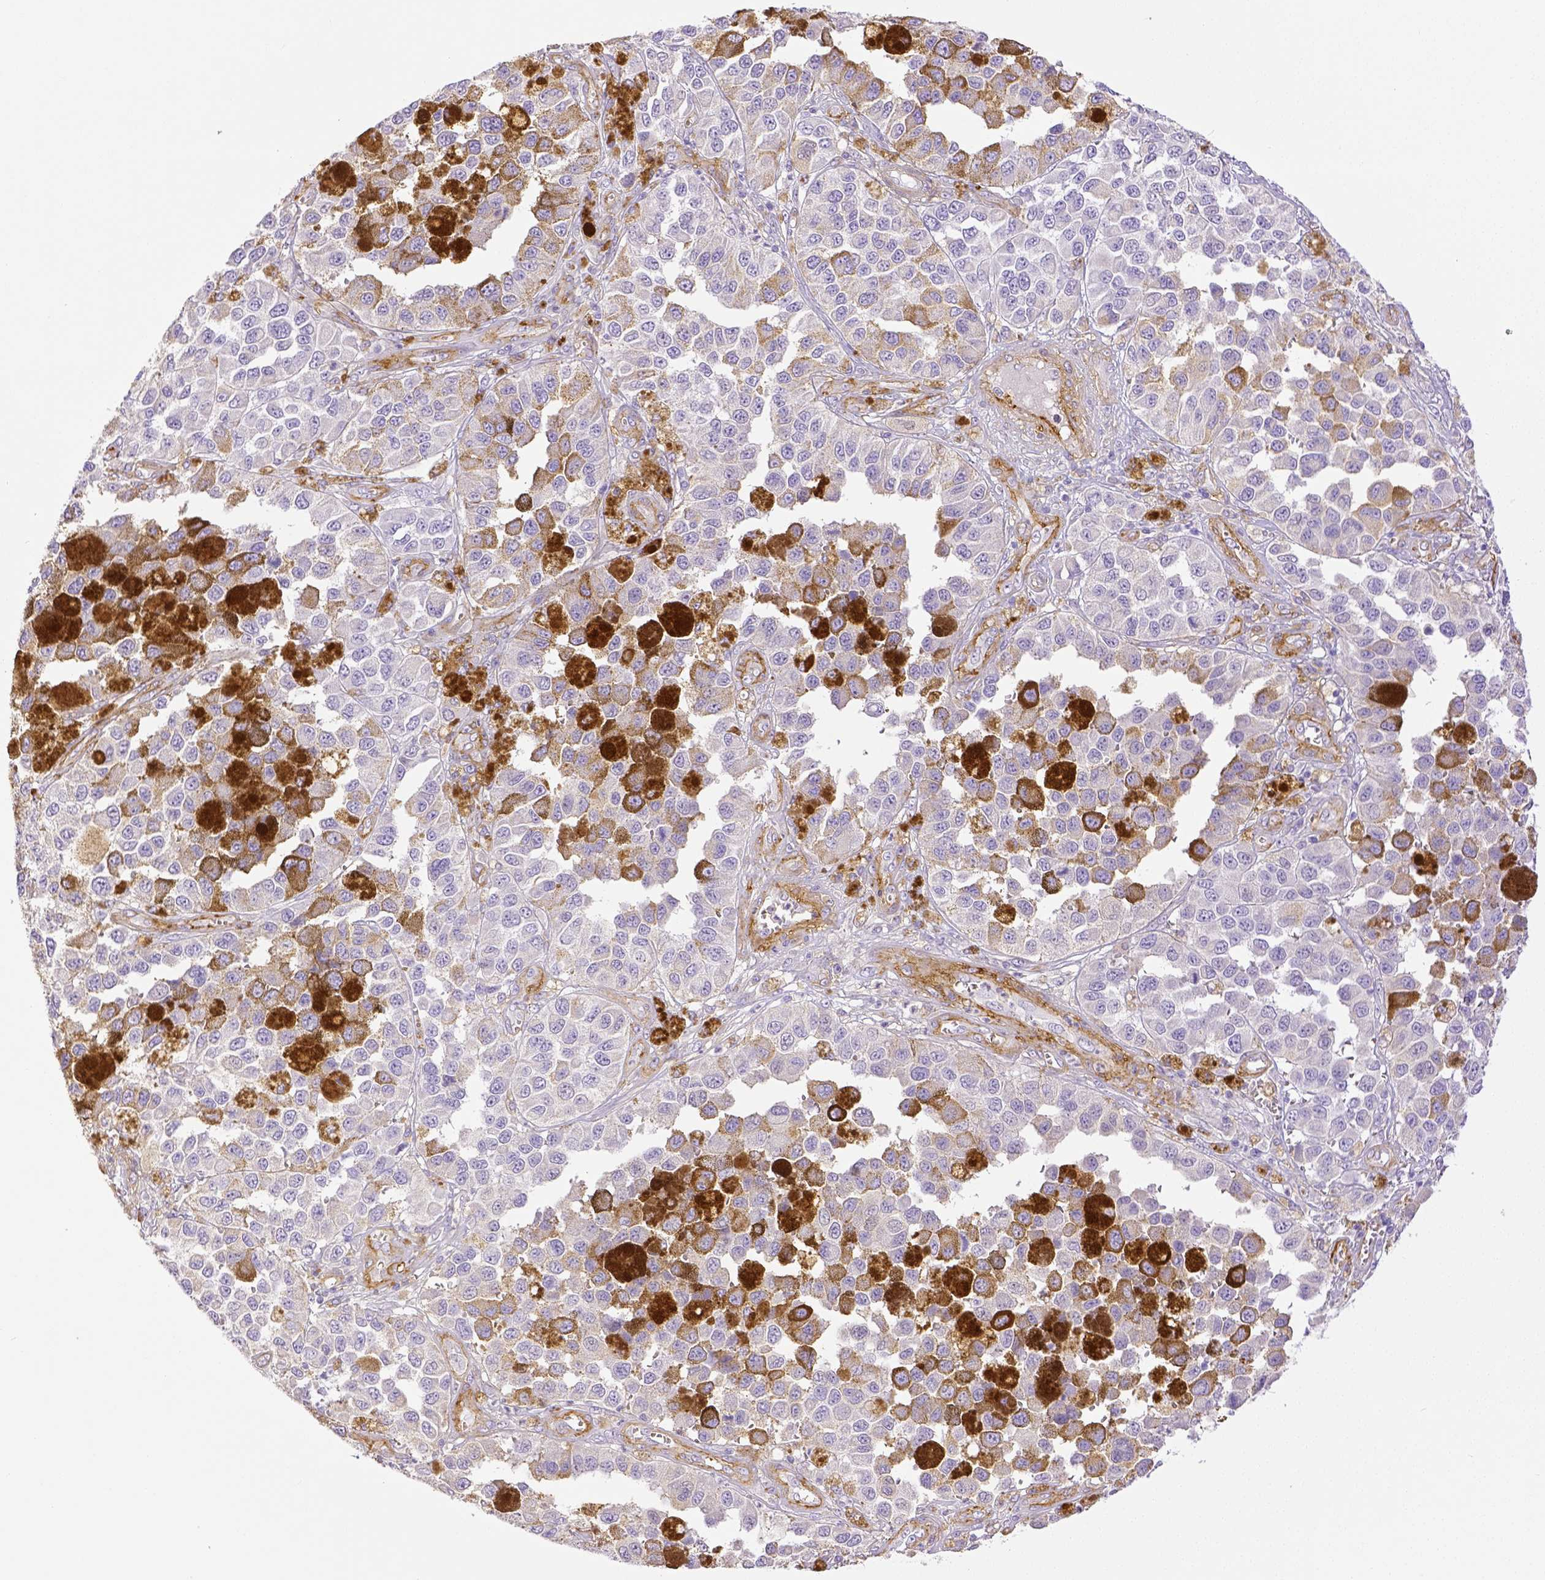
{"staining": {"intensity": "negative", "quantity": "none", "location": "none"}, "tissue": "melanoma", "cell_type": "Tumor cells", "image_type": "cancer", "snomed": [{"axis": "morphology", "description": "Malignant melanoma, NOS"}, {"axis": "topography", "description": "Skin"}], "caption": "Immunohistochemistry of melanoma demonstrates no expression in tumor cells.", "gene": "THY1", "patient": {"sex": "female", "age": 58}}